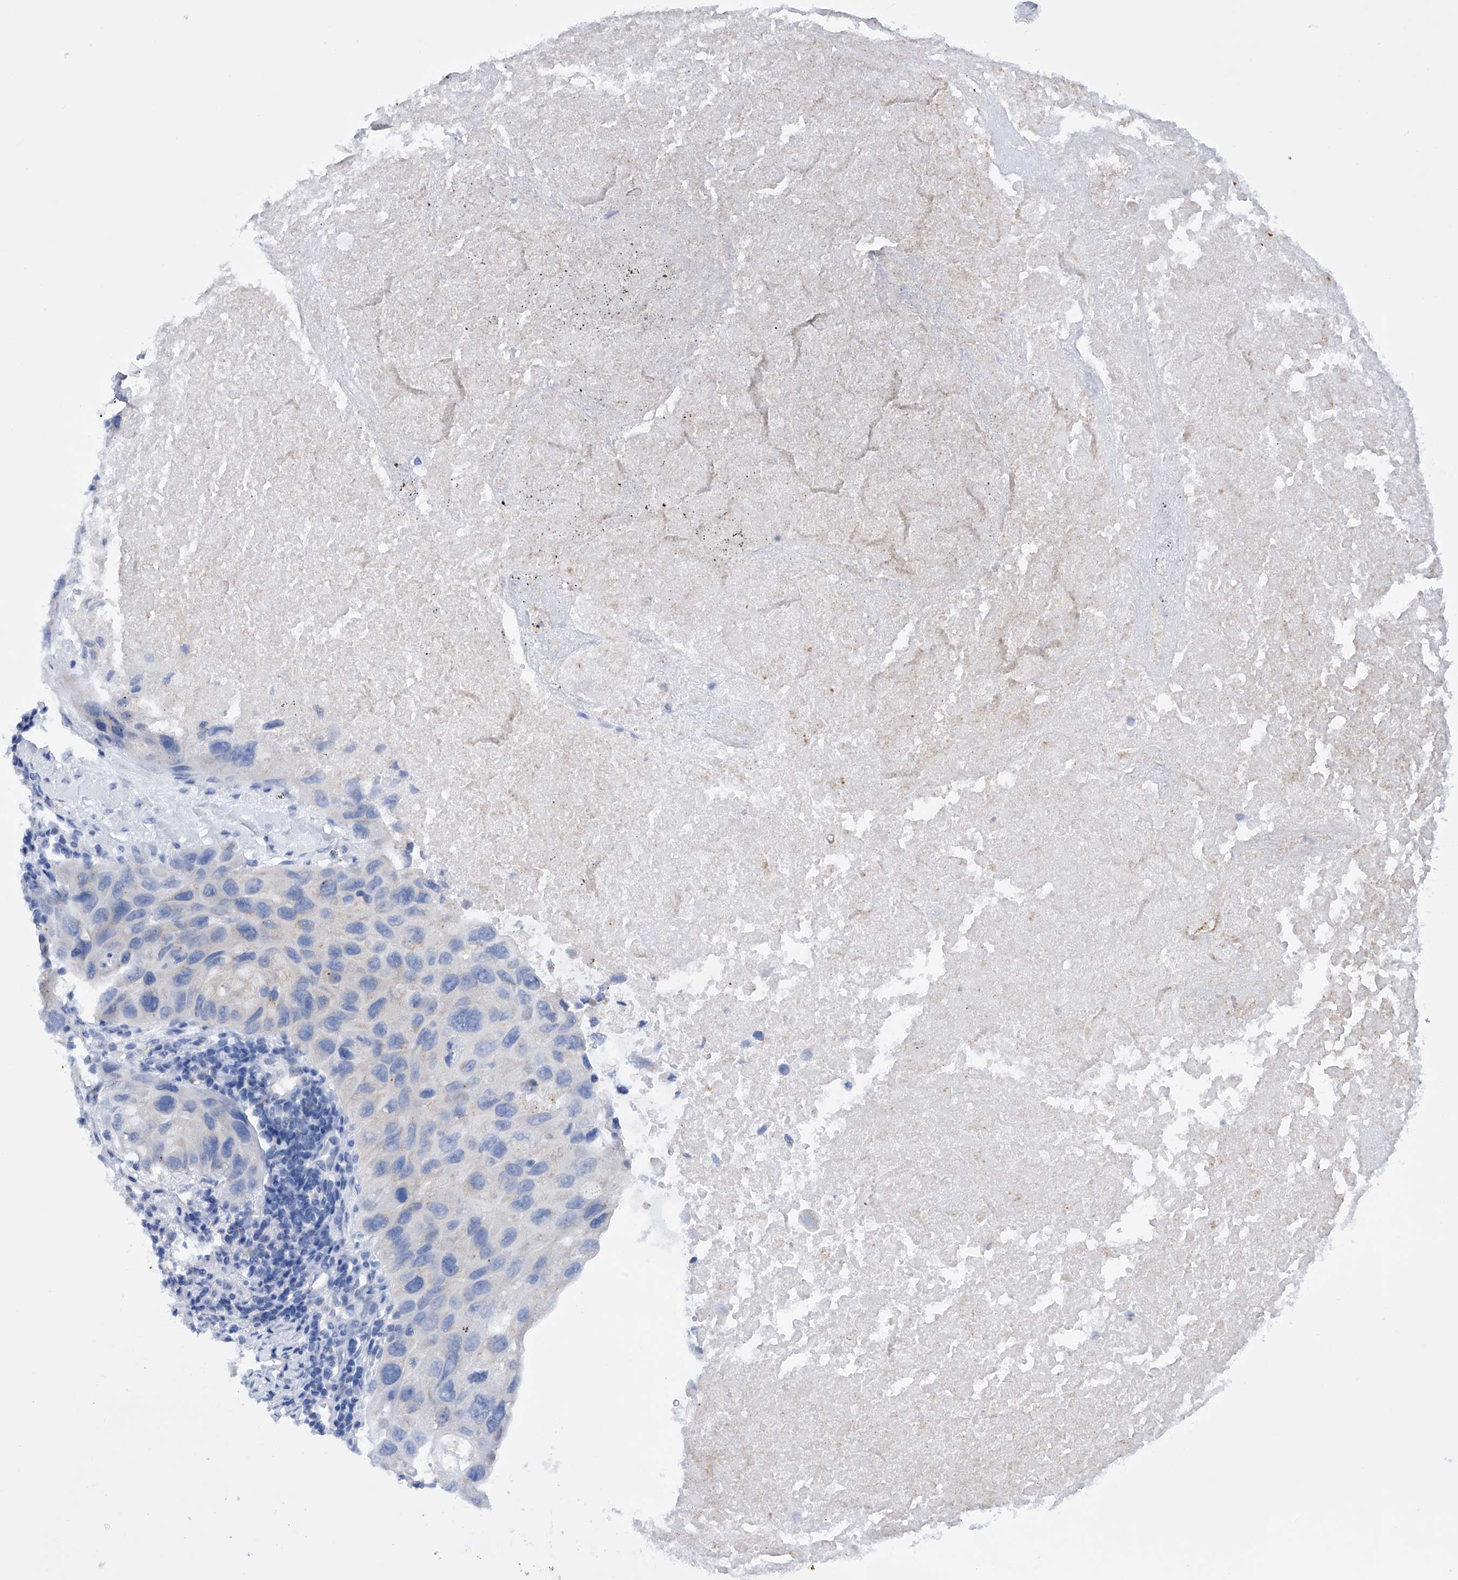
{"staining": {"intensity": "weak", "quantity": "<25%", "location": "cytoplasmic/membranous"}, "tissue": "lung cancer", "cell_type": "Tumor cells", "image_type": "cancer", "snomed": [{"axis": "morphology", "description": "Squamous cell carcinoma, NOS"}, {"axis": "topography", "description": "Lung"}], "caption": "Immunohistochemical staining of human squamous cell carcinoma (lung) demonstrates no significant expression in tumor cells. The staining is performed using DAB brown chromogen with nuclei counter-stained in using hematoxylin.", "gene": "MLYCD", "patient": {"sex": "female", "age": 73}}